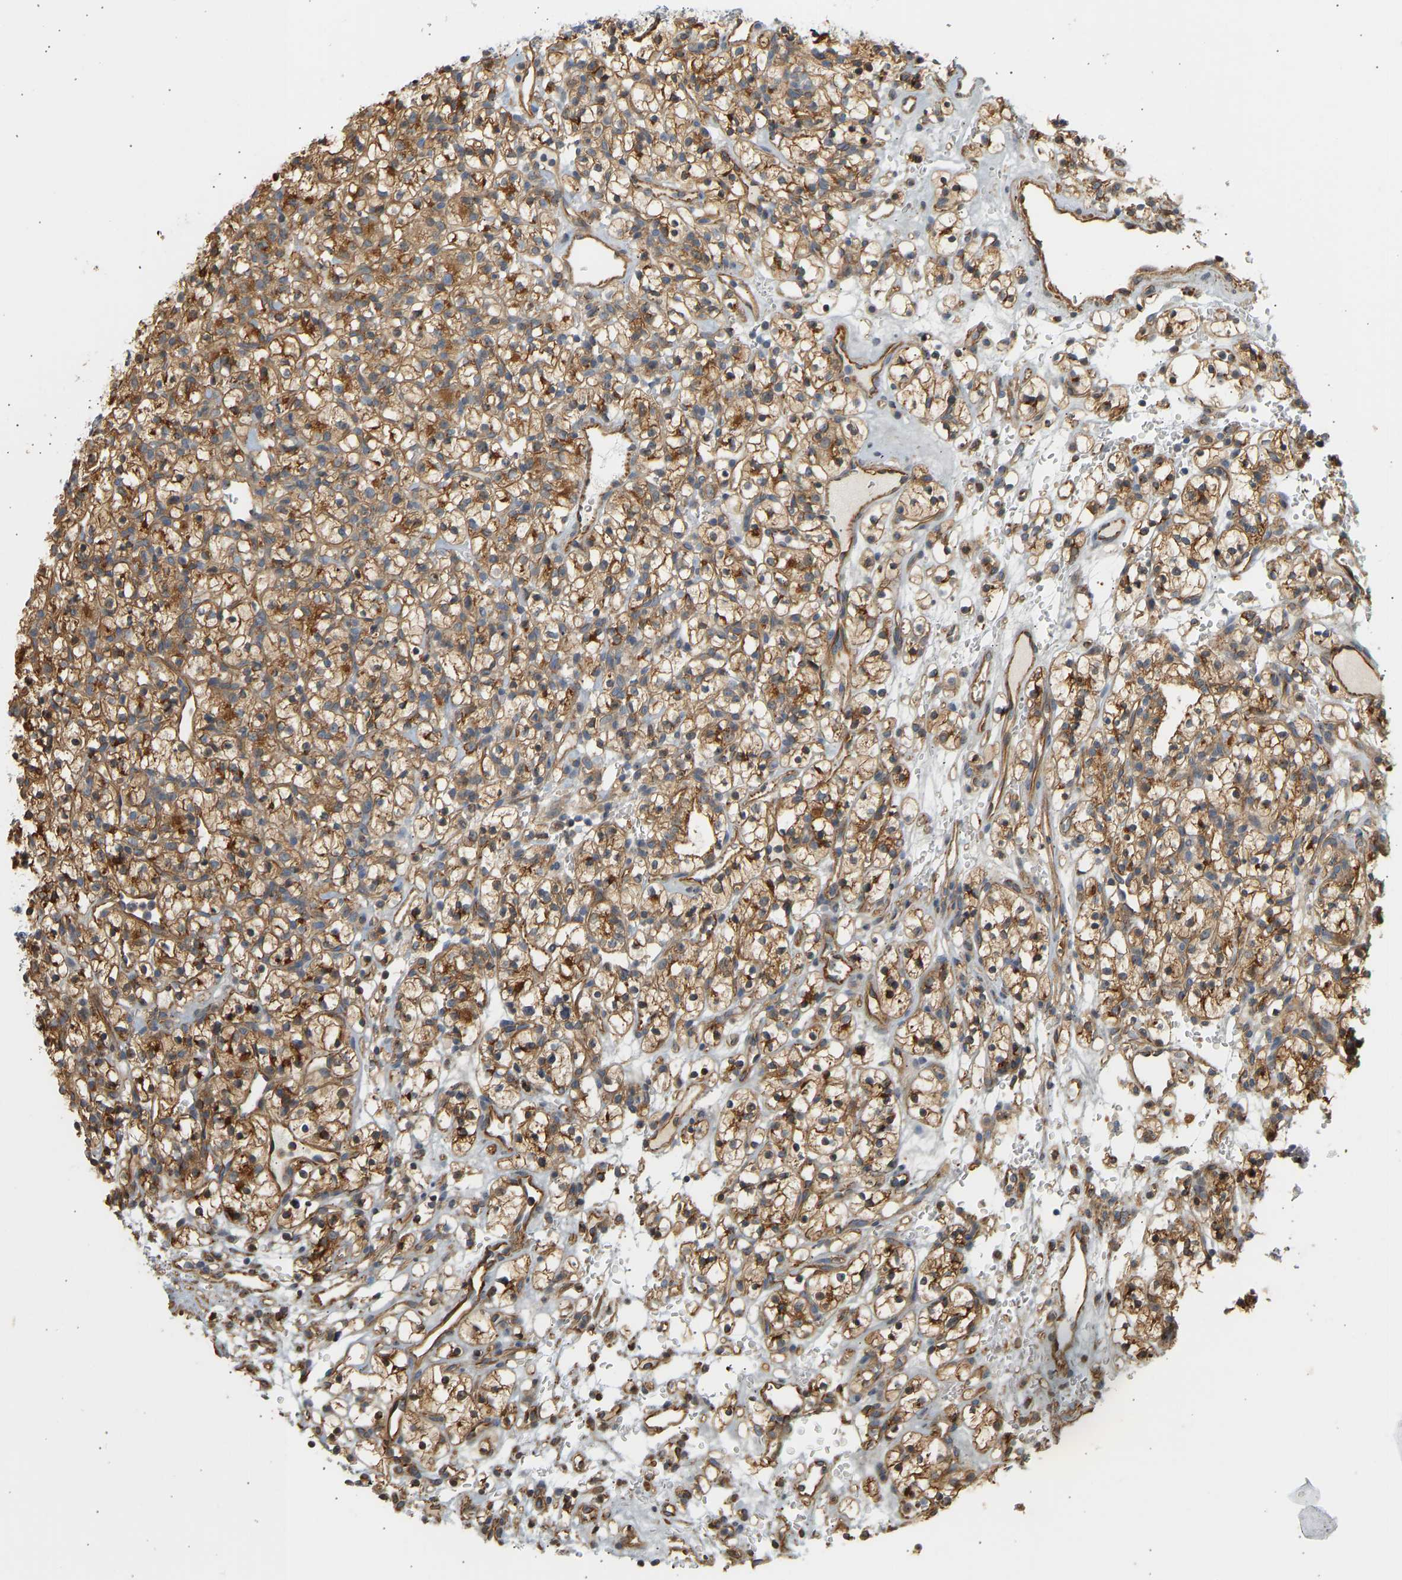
{"staining": {"intensity": "moderate", "quantity": ">75%", "location": "cytoplasmic/membranous"}, "tissue": "renal cancer", "cell_type": "Tumor cells", "image_type": "cancer", "snomed": [{"axis": "morphology", "description": "Adenocarcinoma, NOS"}, {"axis": "topography", "description": "Kidney"}], "caption": "Immunohistochemistry (IHC) (DAB) staining of human renal adenocarcinoma displays moderate cytoplasmic/membranous protein staining in about >75% of tumor cells.", "gene": "CEP57", "patient": {"sex": "female", "age": 57}}